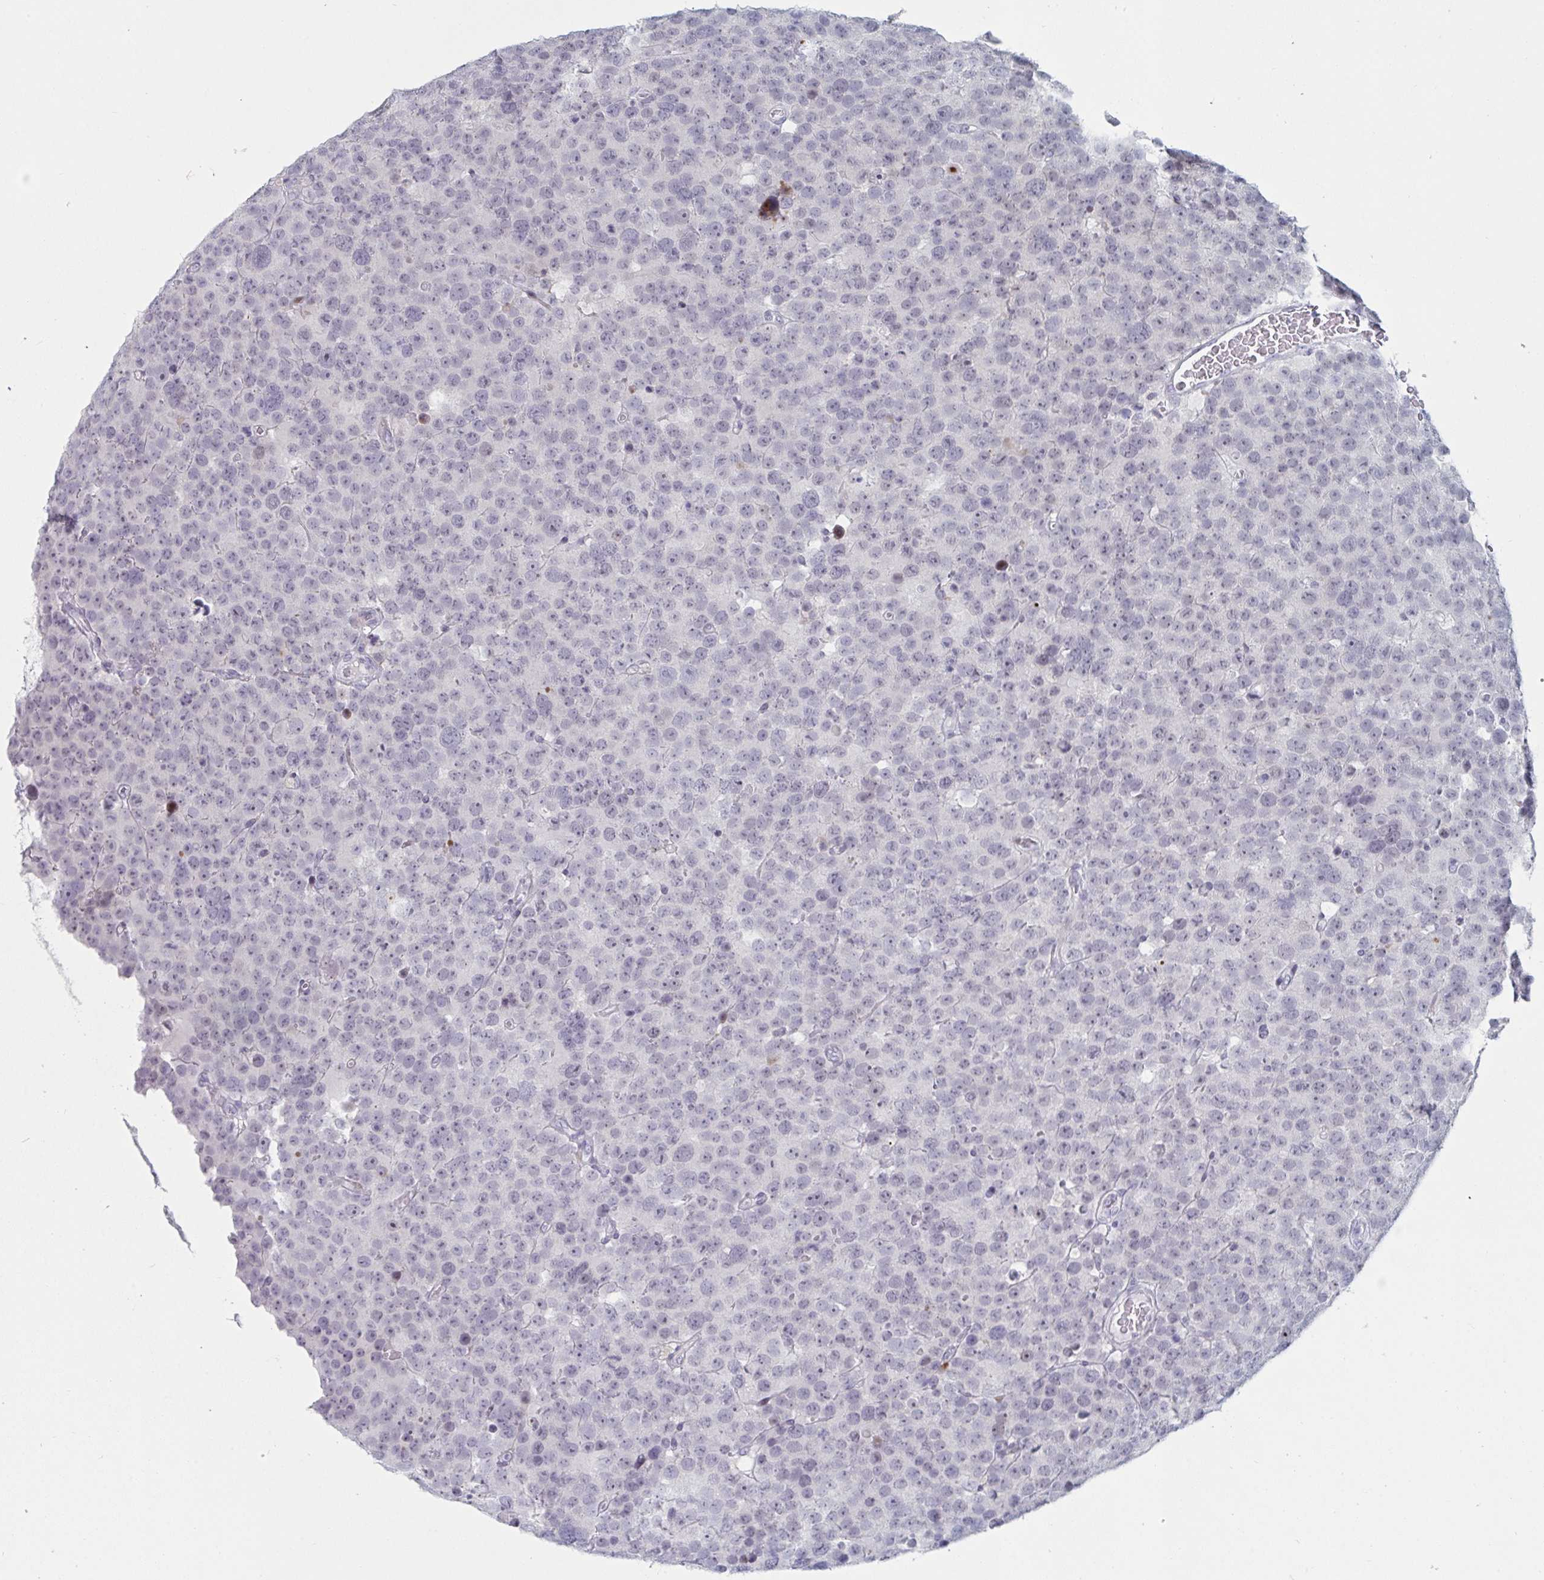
{"staining": {"intensity": "weak", "quantity": "<25%", "location": "nuclear"}, "tissue": "testis cancer", "cell_type": "Tumor cells", "image_type": "cancer", "snomed": [{"axis": "morphology", "description": "Seminoma, NOS"}, {"axis": "topography", "description": "Testis"}], "caption": "Tumor cells are negative for protein expression in human seminoma (testis).", "gene": "NR1H2", "patient": {"sex": "male", "age": 71}}